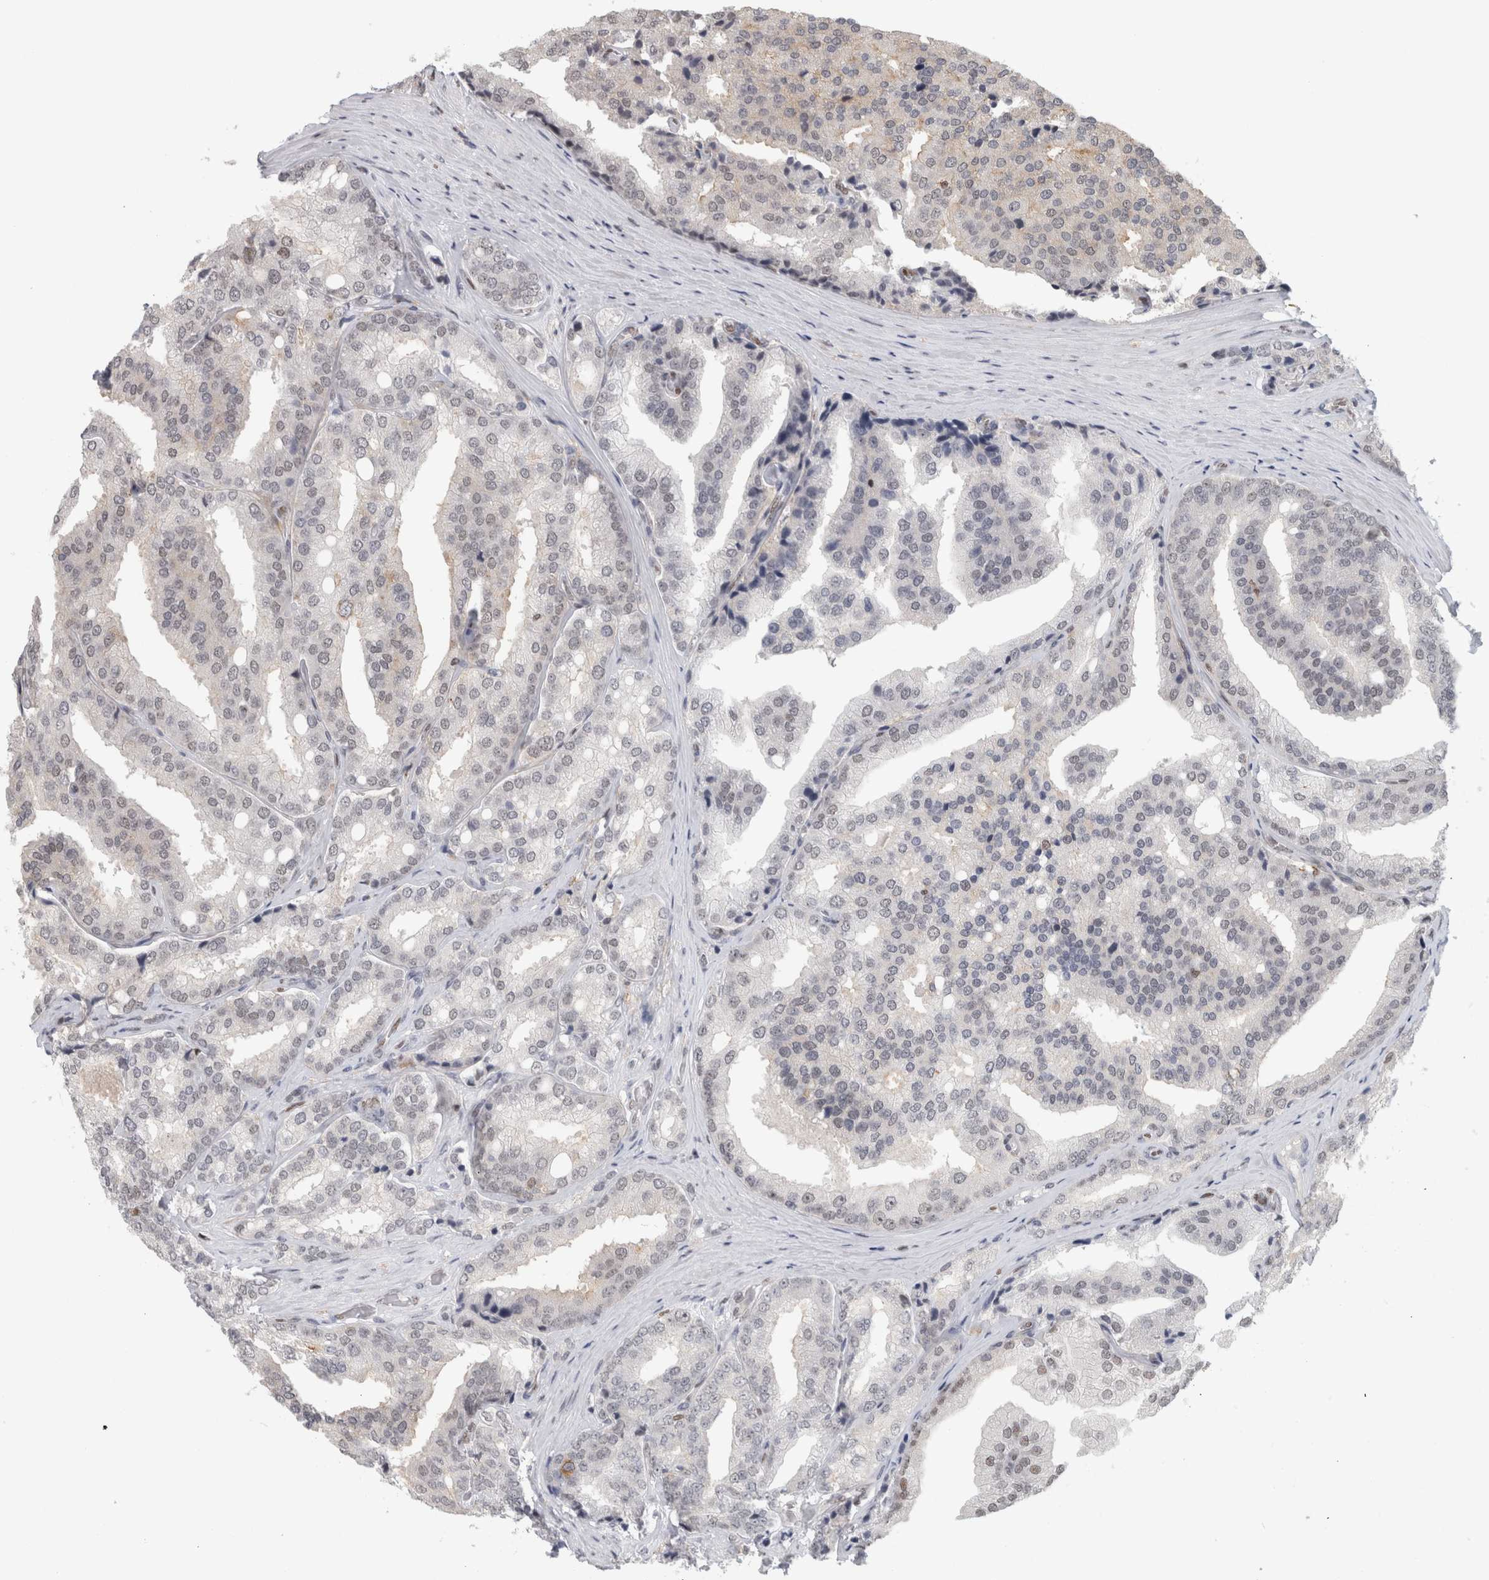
{"staining": {"intensity": "weak", "quantity": "<25%", "location": "cytoplasmic/membranous,nuclear"}, "tissue": "prostate cancer", "cell_type": "Tumor cells", "image_type": "cancer", "snomed": [{"axis": "morphology", "description": "Adenocarcinoma, High grade"}, {"axis": "topography", "description": "Prostate"}], "caption": "This image is of prostate high-grade adenocarcinoma stained with immunohistochemistry to label a protein in brown with the nuclei are counter-stained blue. There is no expression in tumor cells.", "gene": "SRARP", "patient": {"sex": "male", "age": 50}}